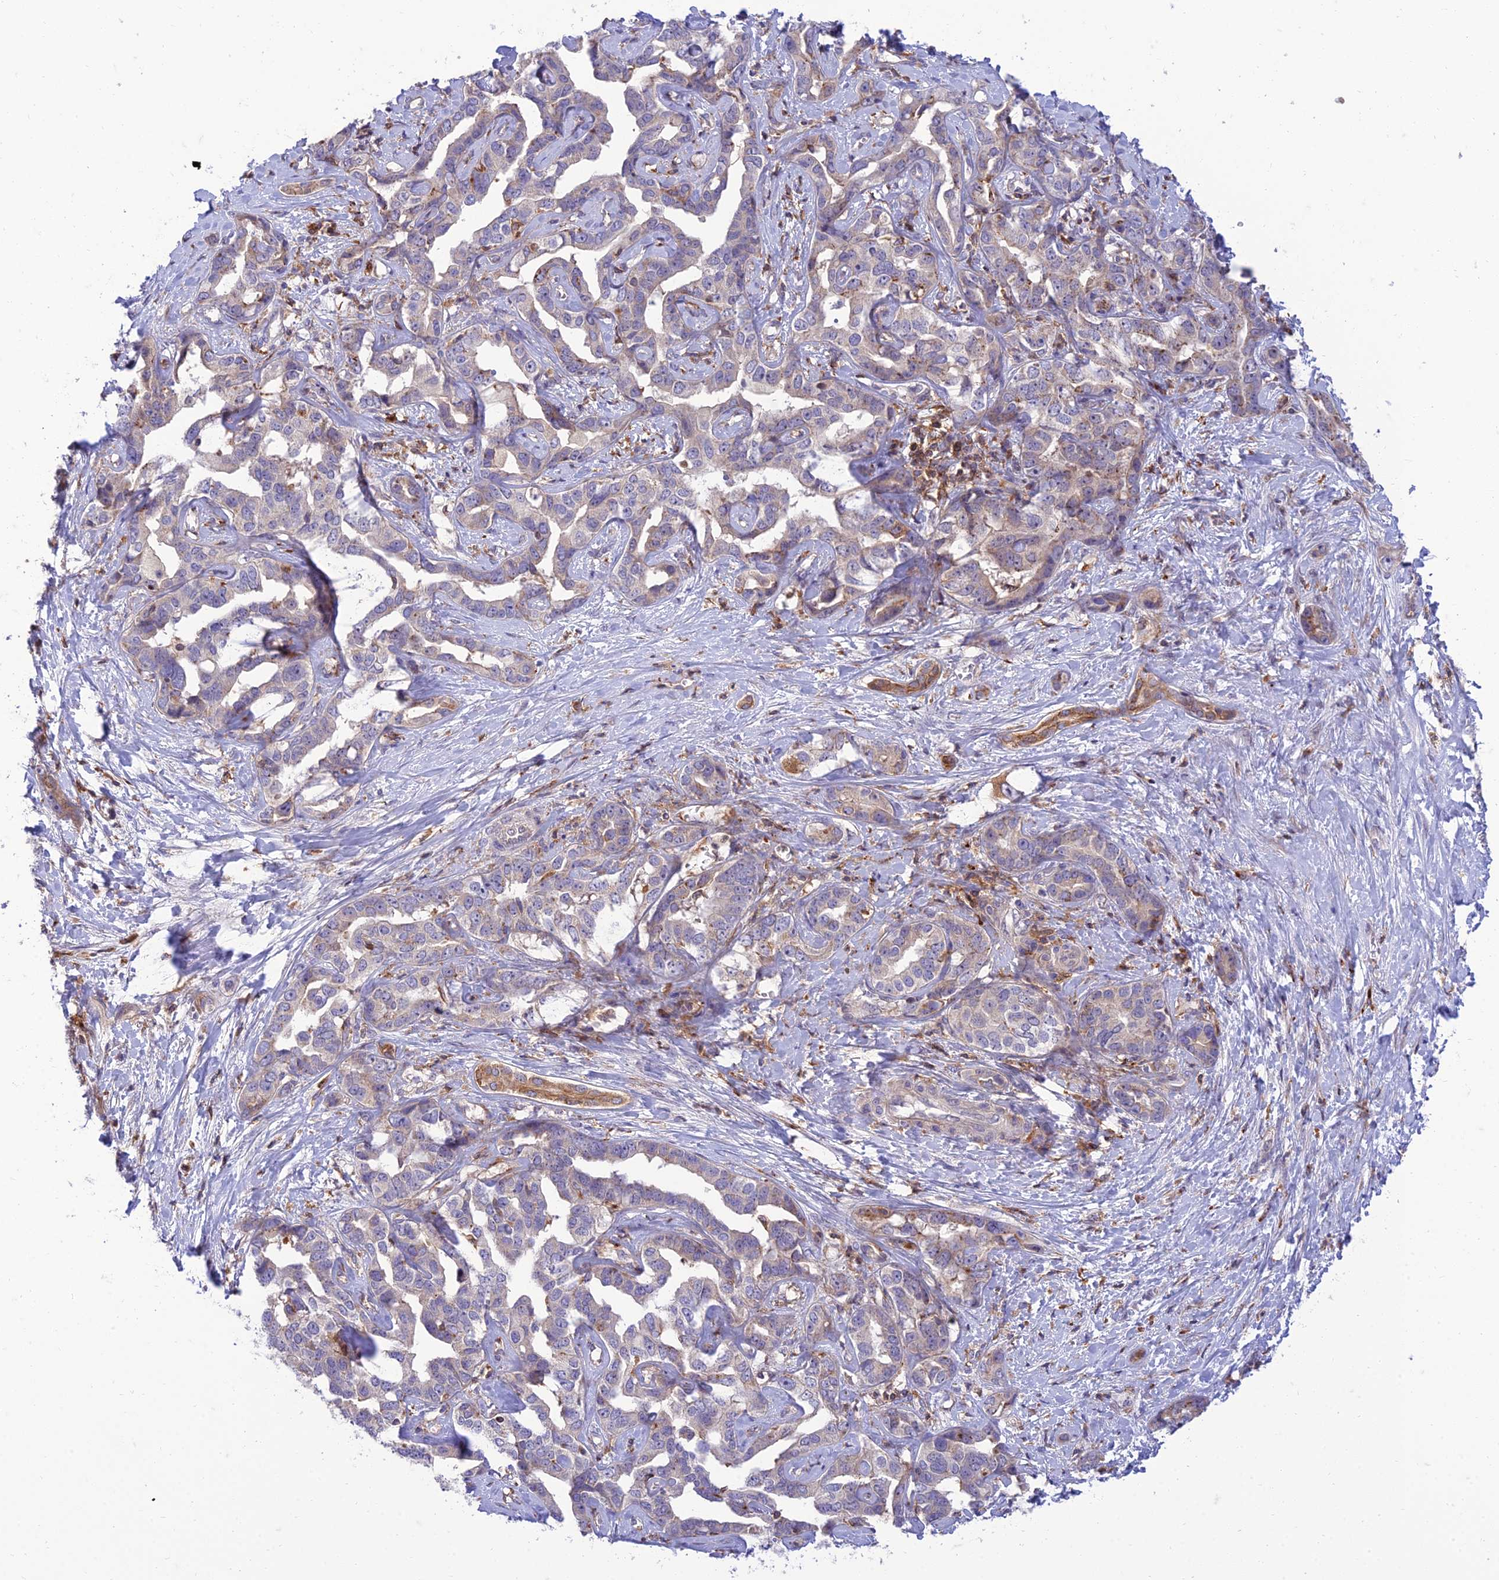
{"staining": {"intensity": "moderate", "quantity": "<25%", "location": "cytoplasmic/membranous"}, "tissue": "liver cancer", "cell_type": "Tumor cells", "image_type": "cancer", "snomed": [{"axis": "morphology", "description": "Cholangiocarcinoma"}, {"axis": "topography", "description": "Liver"}], "caption": "IHC photomicrograph of neoplastic tissue: liver cholangiocarcinoma stained using immunohistochemistry displays low levels of moderate protein expression localized specifically in the cytoplasmic/membranous of tumor cells, appearing as a cytoplasmic/membranous brown color.", "gene": "IRAK3", "patient": {"sex": "male", "age": 59}}